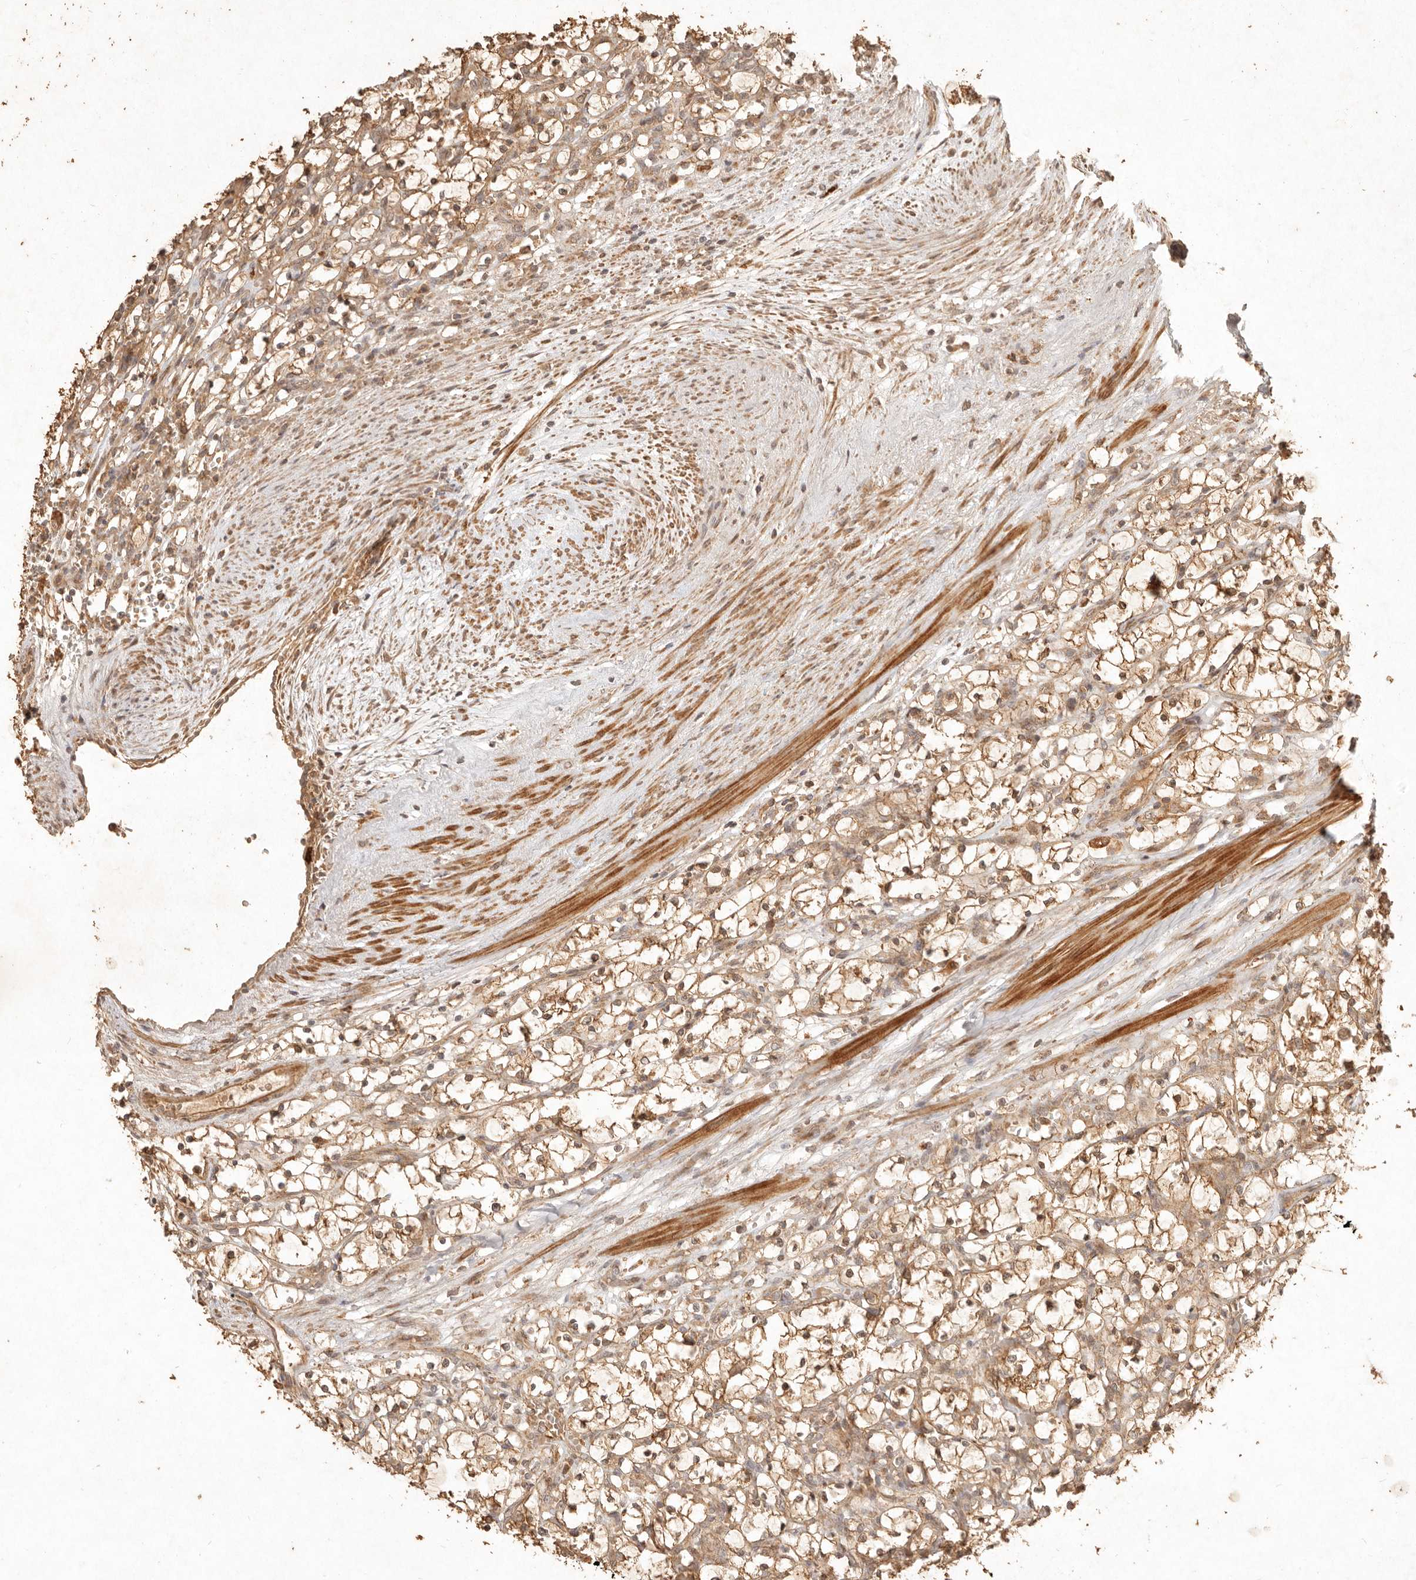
{"staining": {"intensity": "moderate", "quantity": ">75%", "location": "cytoplasmic/membranous"}, "tissue": "renal cancer", "cell_type": "Tumor cells", "image_type": "cancer", "snomed": [{"axis": "morphology", "description": "Adenocarcinoma, NOS"}, {"axis": "topography", "description": "Kidney"}], "caption": "Adenocarcinoma (renal) stained with immunohistochemistry reveals moderate cytoplasmic/membranous expression in about >75% of tumor cells.", "gene": "CLEC4C", "patient": {"sex": "female", "age": 69}}